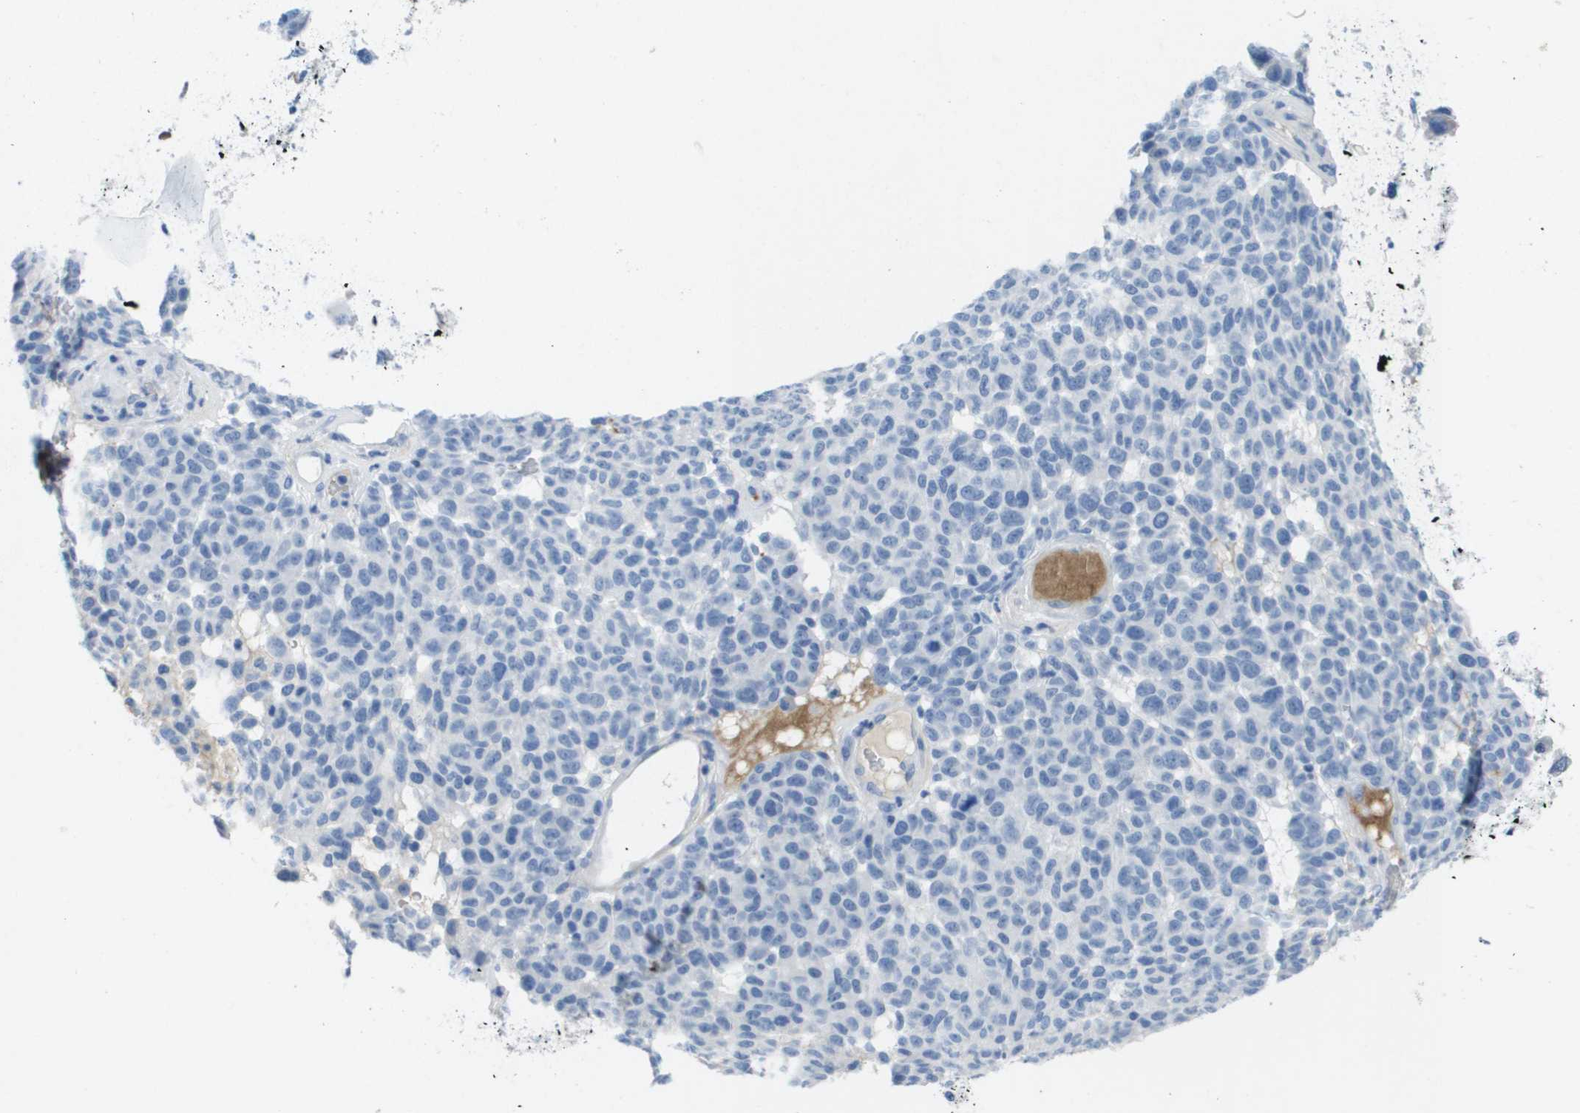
{"staining": {"intensity": "negative", "quantity": "none", "location": "none"}, "tissue": "melanoma", "cell_type": "Tumor cells", "image_type": "cancer", "snomed": [{"axis": "morphology", "description": "Malignant melanoma, NOS"}, {"axis": "topography", "description": "Skin"}], "caption": "Immunohistochemistry (IHC) micrograph of neoplastic tissue: melanoma stained with DAB exhibits no significant protein staining in tumor cells.", "gene": "GPR18", "patient": {"sex": "male", "age": 59}}